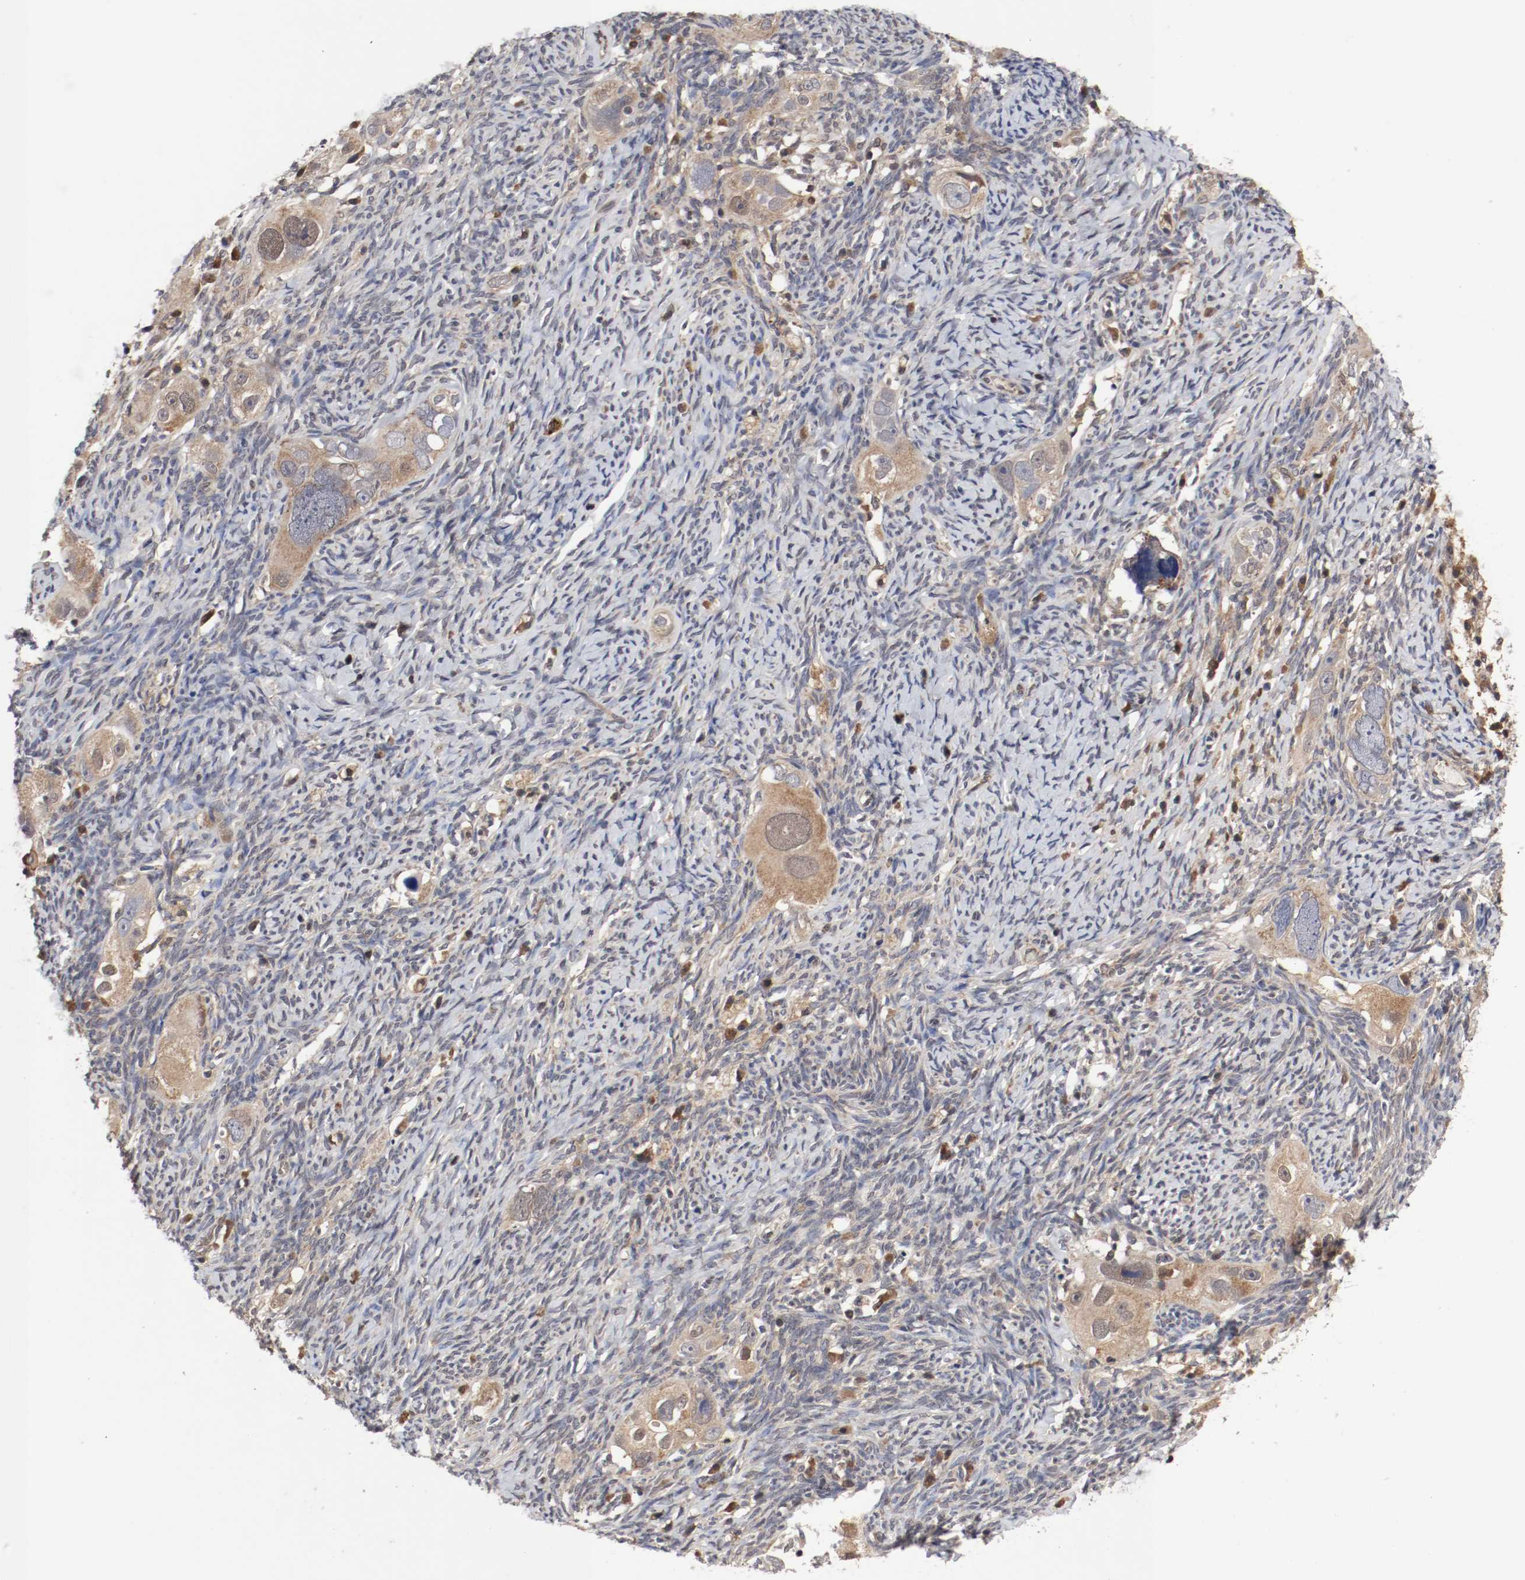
{"staining": {"intensity": "weak", "quantity": ">75%", "location": "cytoplasmic/membranous,nuclear"}, "tissue": "ovarian cancer", "cell_type": "Tumor cells", "image_type": "cancer", "snomed": [{"axis": "morphology", "description": "Normal tissue, NOS"}, {"axis": "morphology", "description": "Cystadenocarcinoma, serous, NOS"}, {"axis": "topography", "description": "Ovary"}], "caption": "Tumor cells reveal weak cytoplasmic/membranous and nuclear staining in about >75% of cells in ovarian cancer (serous cystadenocarcinoma).", "gene": "AFG3L2", "patient": {"sex": "female", "age": 62}}